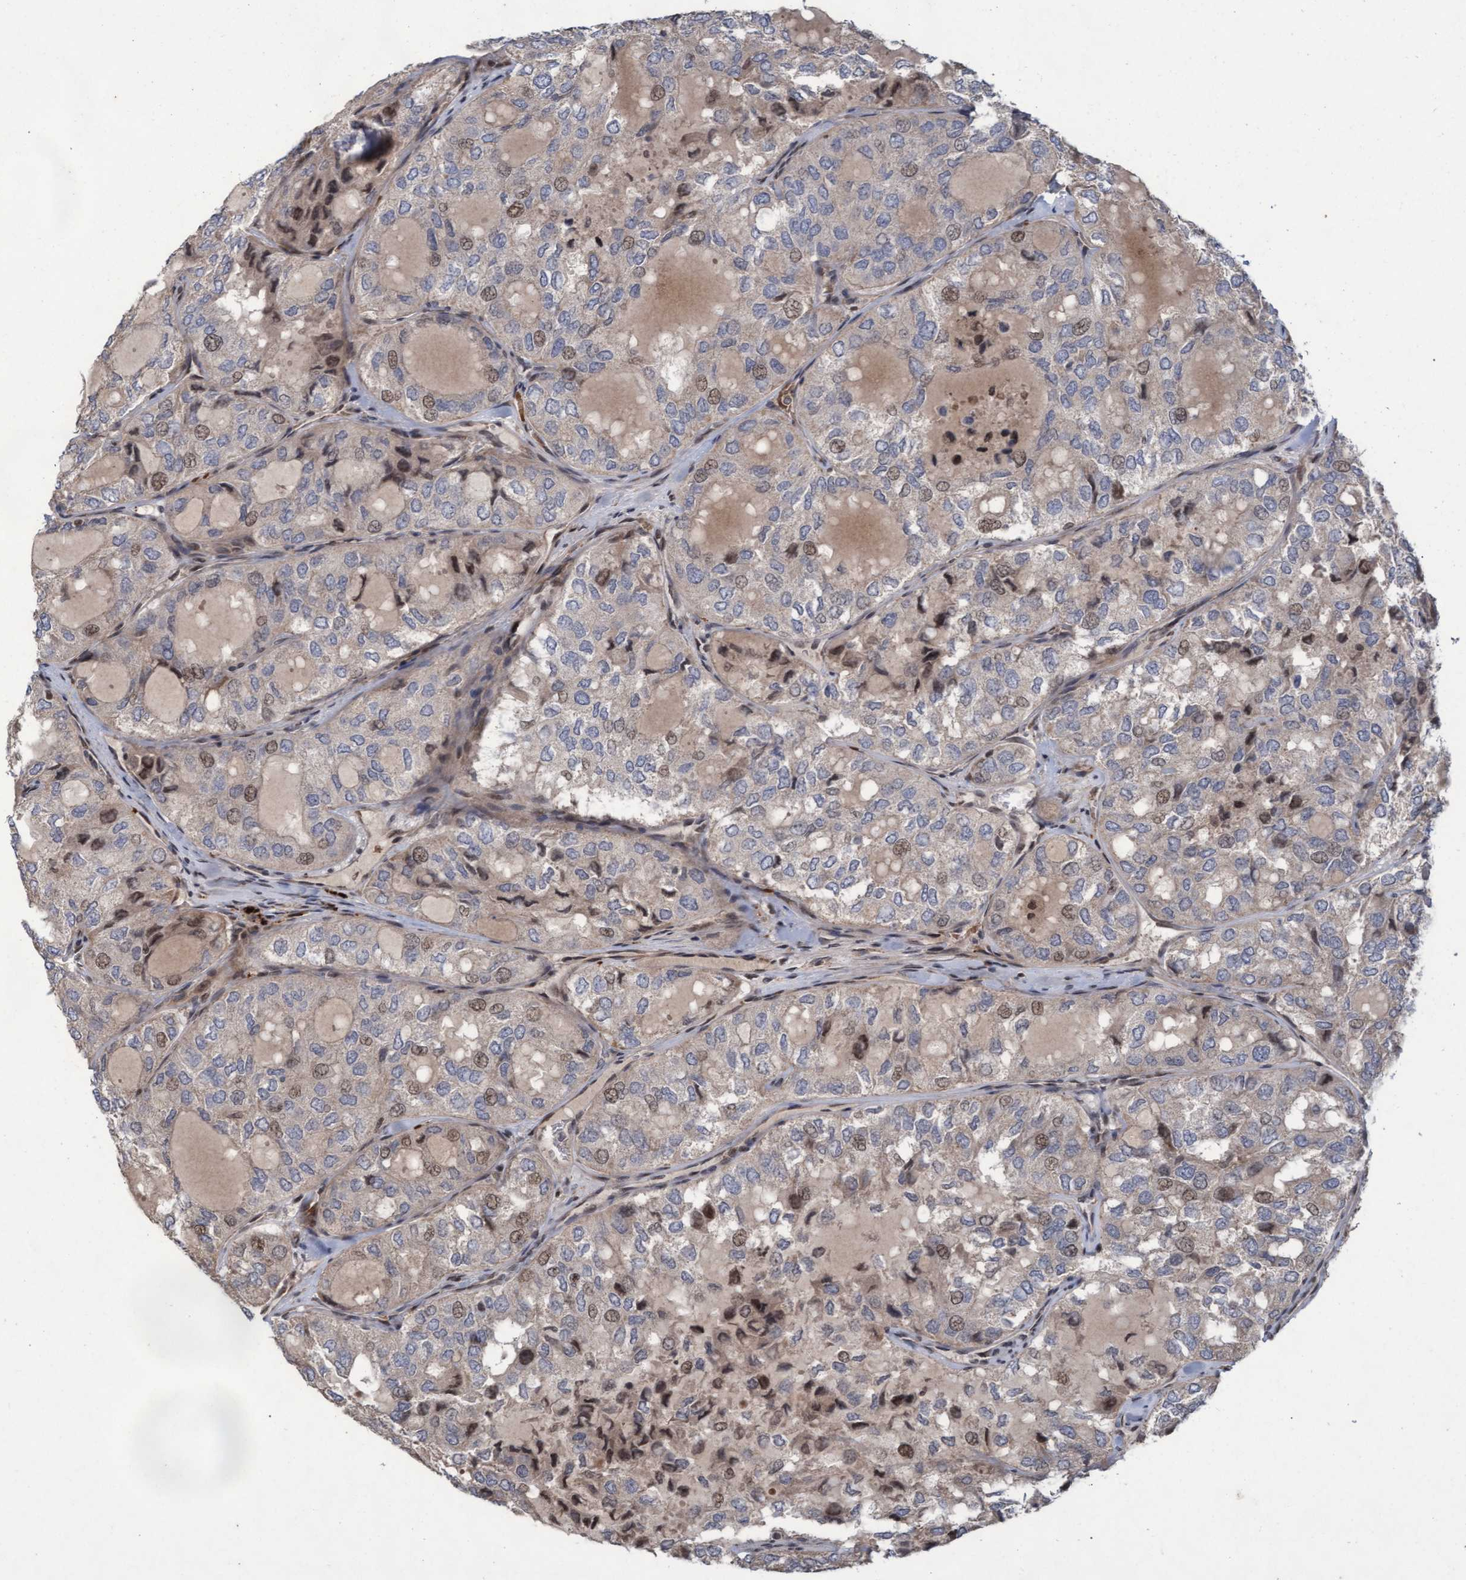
{"staining": {"intensity": "weak", "quantity": ">75%", "location": "cytoplasmic/membranous,nuclear"}, "tissue": "thyroid cancer", "cell_type": "Tumor cells", "image_type": "cancer", "snomed": [{"axis": "morphology", "description": "Follicular adenoma carcinoma, NOS"}, {"axis": "topography", "description": "Thyroid gland"}], "caption": "Approximately >75% of tumor cells in human thyroid cancer (follicular adenoma carcinoma) demonstrate weak cytoplasmic/membranous and nuclear protein staining as visualized by brown immunohistochemical staining.", "gene": "KCNC2", "patient": {"sex": "male", "age": 75}}